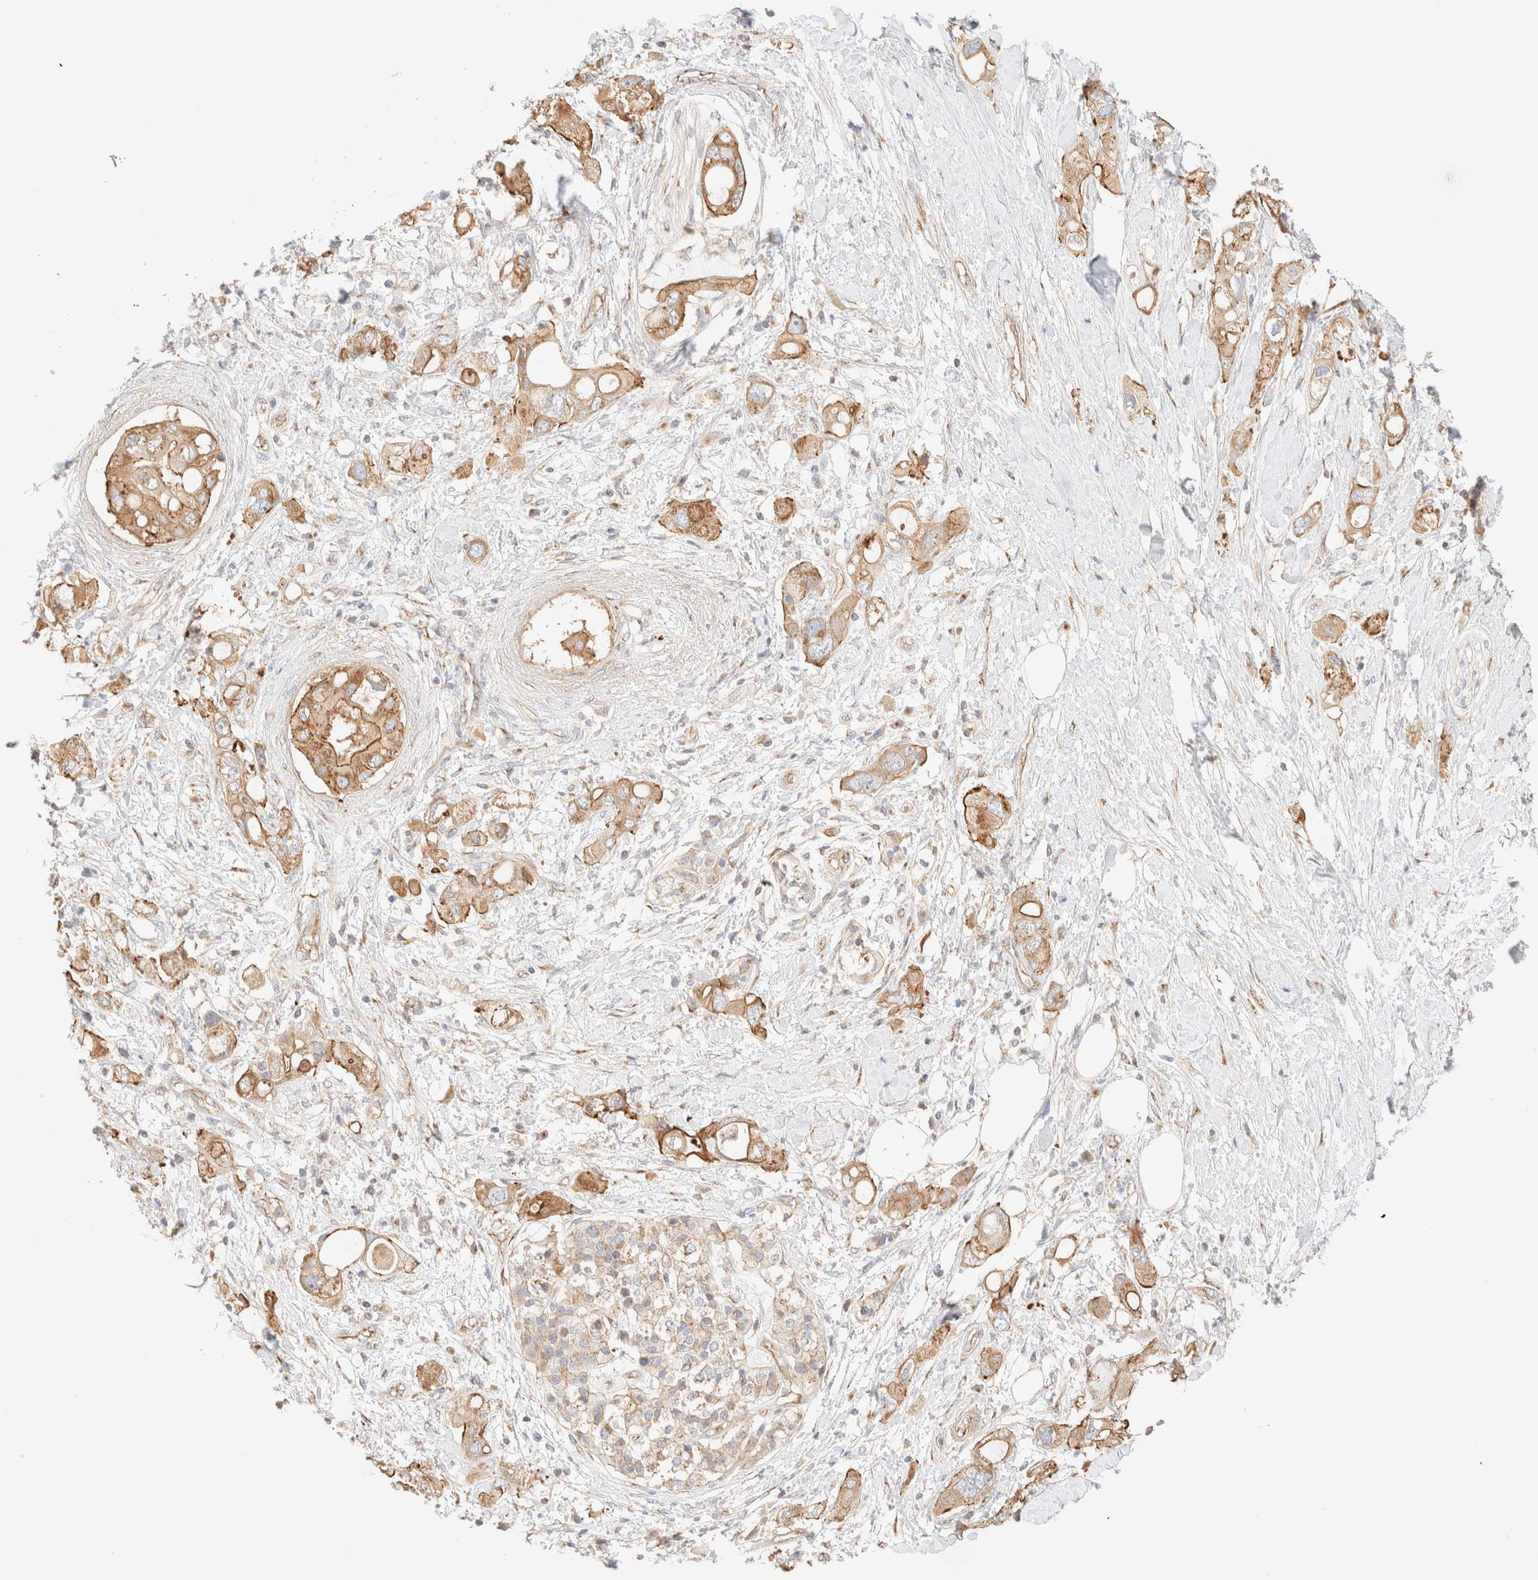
{"staining": {"intensity": "moderate", "quantity": ">75%", "location": "cytoplasmic/membranous"}, "tissue": "pancreatic cancer", "cell_type": "Tumor cells", "image_type": "cancer", "snomed": [{"axis": "morphology", "description": "Adenocarcinoma, NOS"}, {"axis": "topography", "description": "Pancreas"}], "caption": "Moderate cytoplasmic/membranous staining is identified in about >75% of tumor cells in adenocarcinoma (pancreatic). (DAB = brown stain, brightfield microscopy at high magnification).", "gene": "MYO10", "patient": {"sex": "female", "age": 56}}